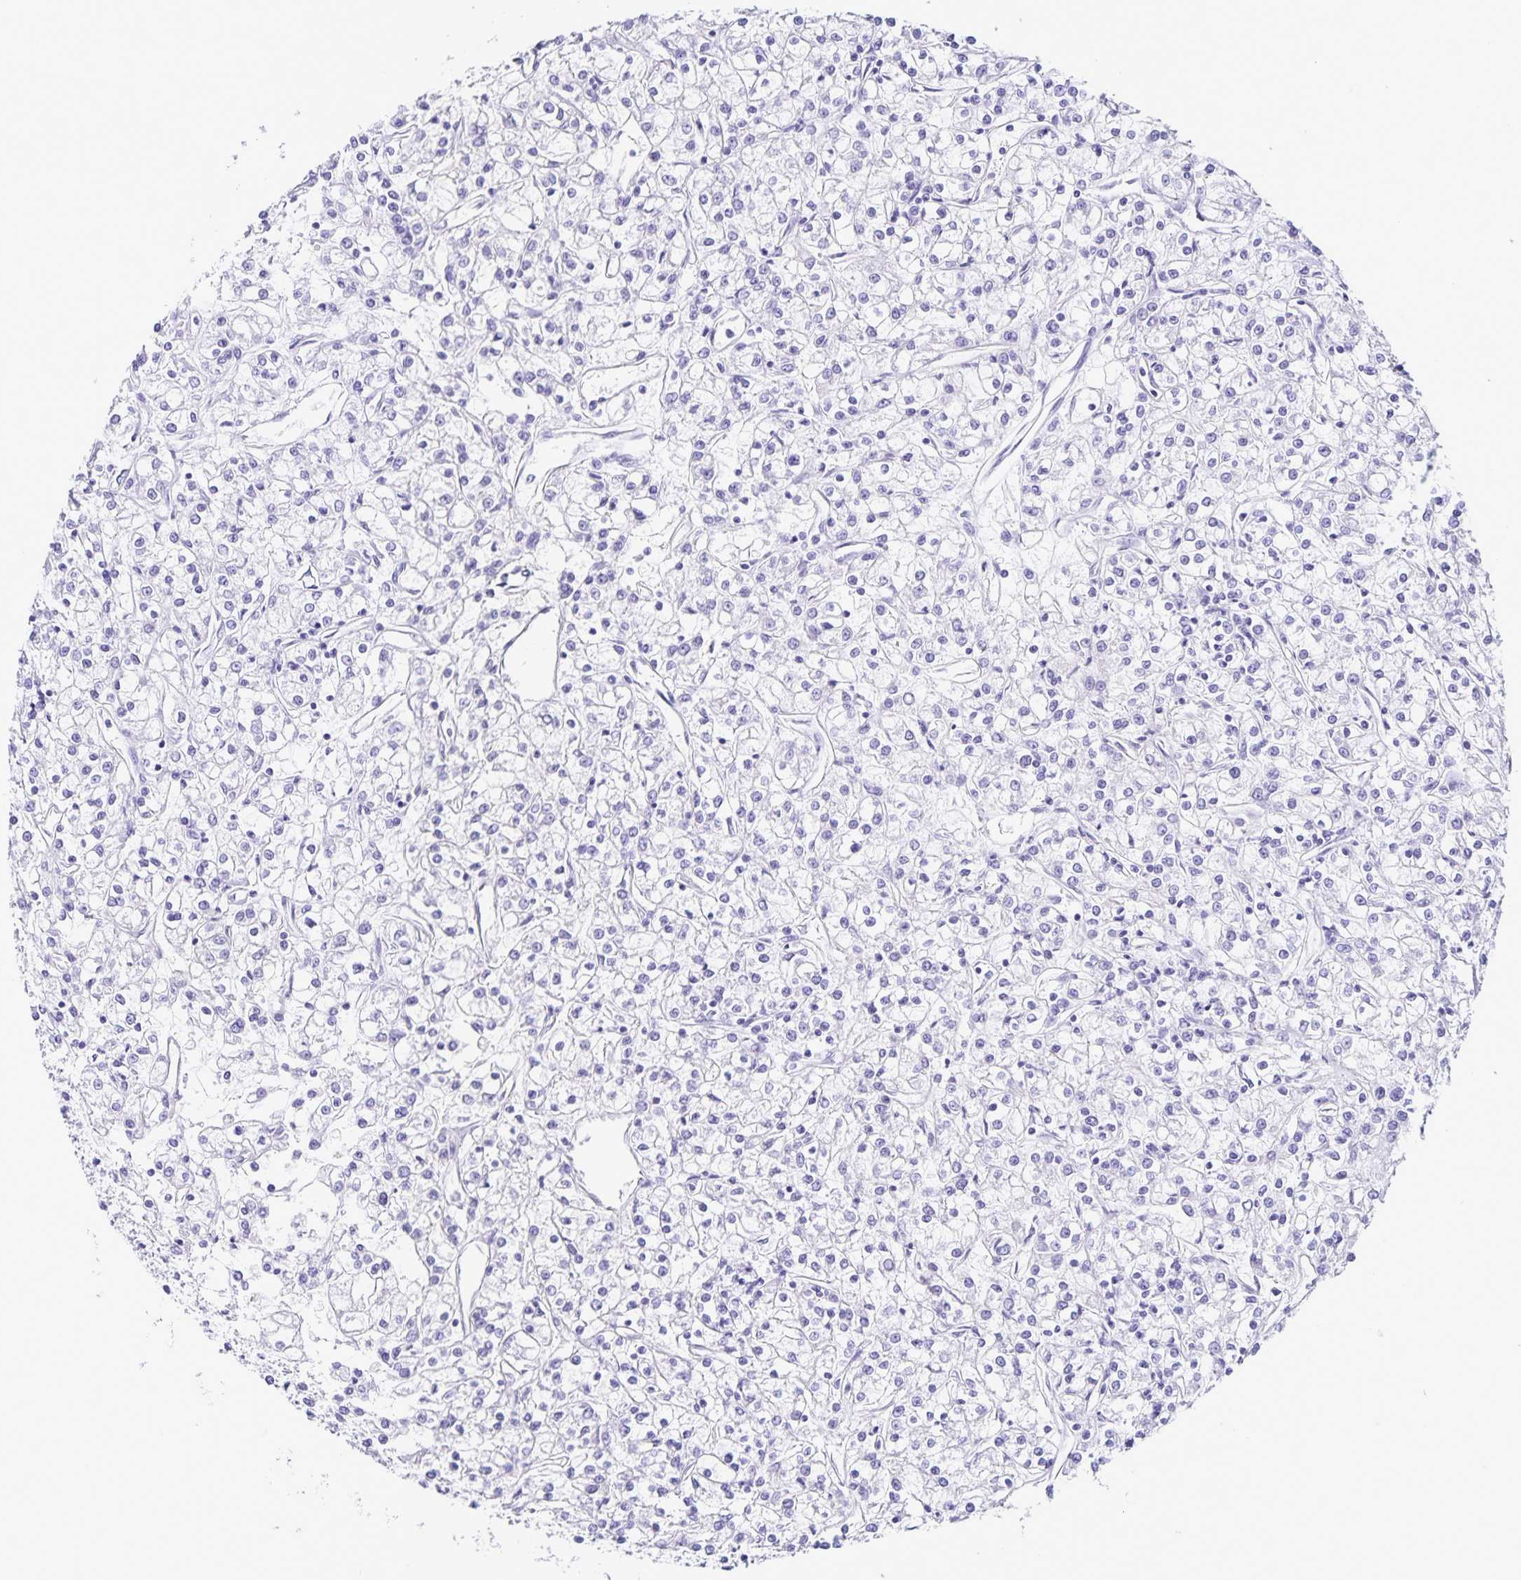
{"staining": {"intensity": "negative", "quantity": "none", "location": "none"}, "tissue": "renal cancer", "cell_type": "Tumor cells", "image_type": "cancer", "snomed": [{"axis": "morphology", "description": "Adenocarcinoma, NOS"}, {"axis": "topography", "description": "Kidney"}], "caption": "Immunohistochemistry (IHC) histopathology image of human renal cancer stained for a protein (brown), which displays no expression in tumor cells.", "gene": "FAM170A", "patient": {"sex": "female", "age": 59}}